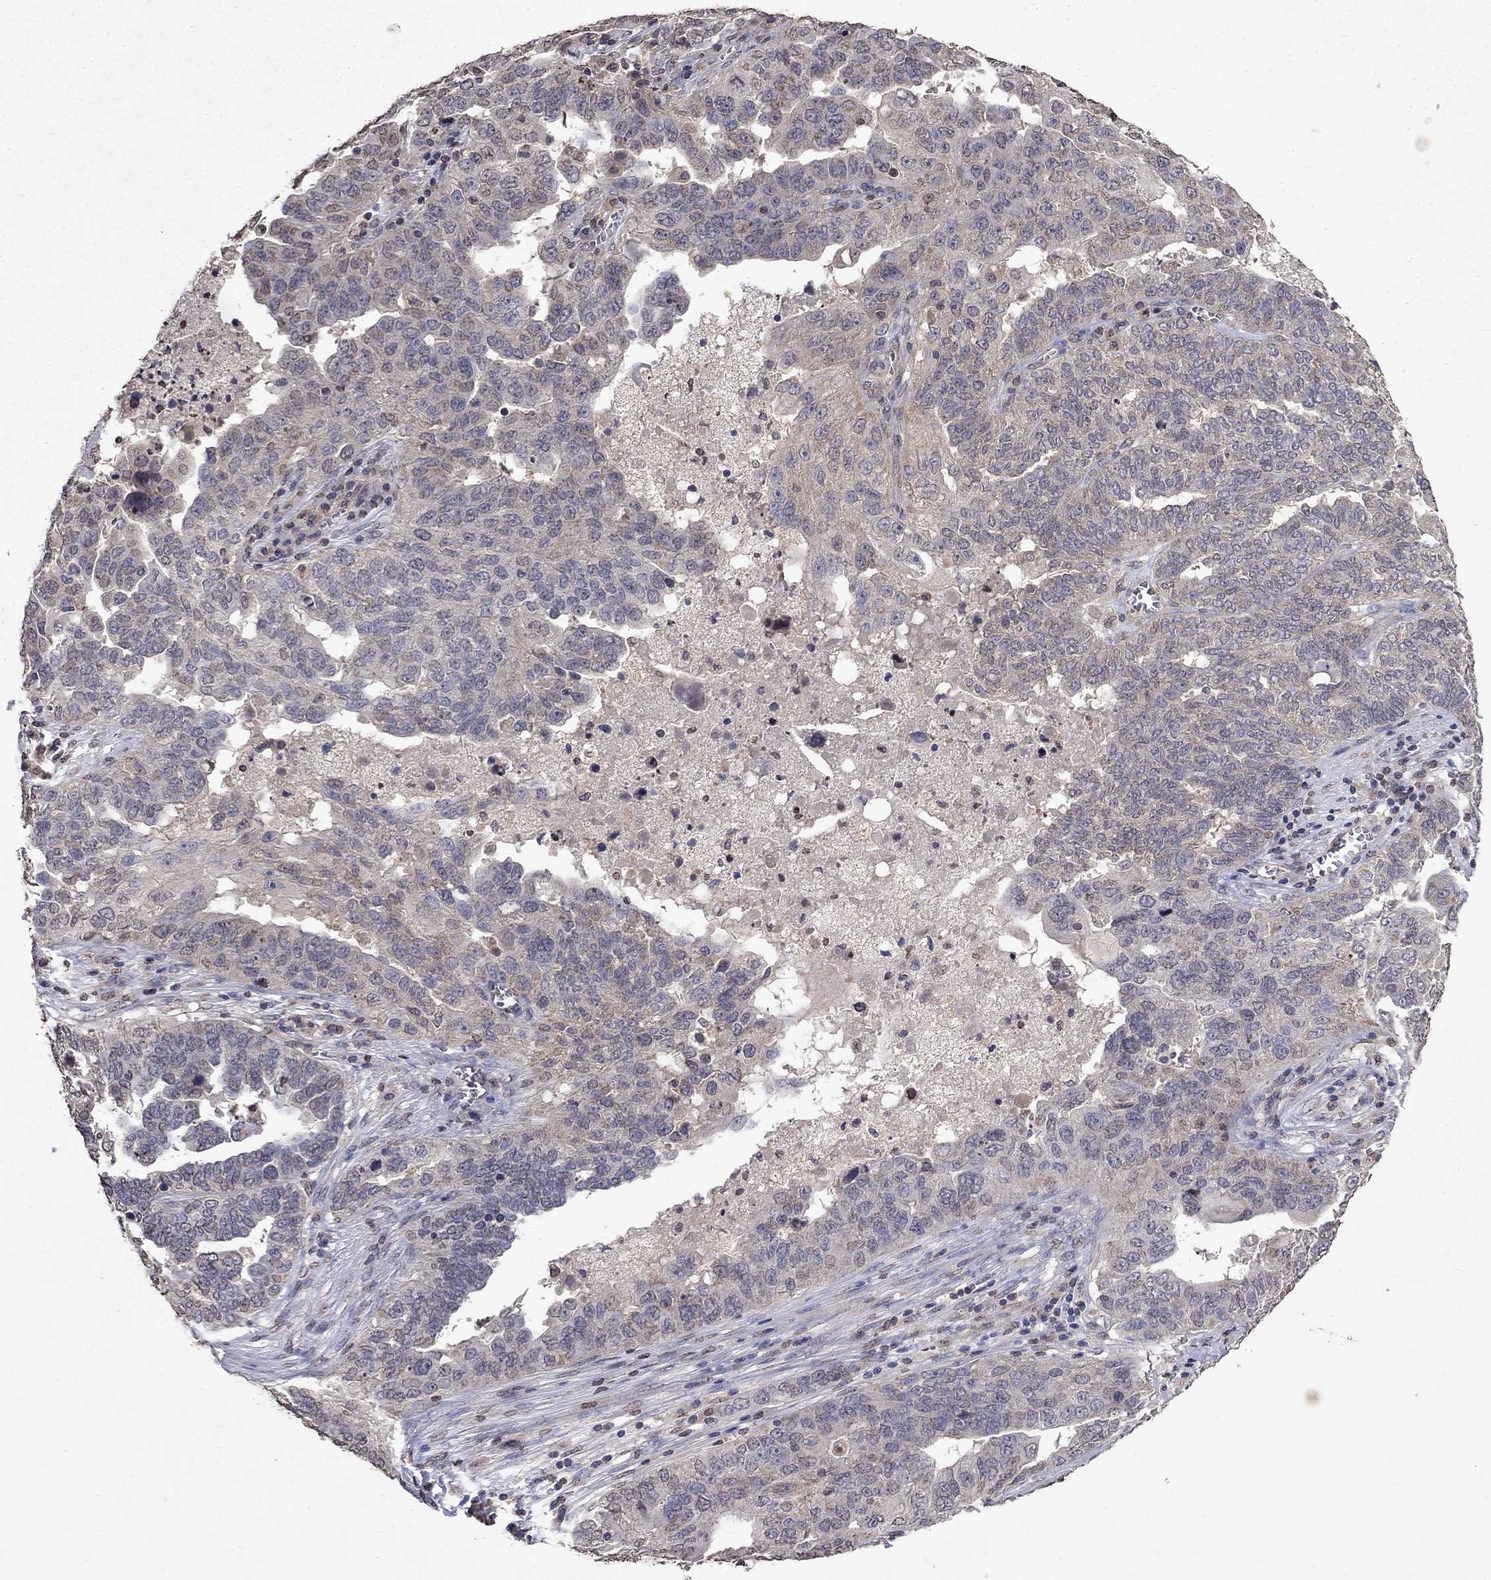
{"staining": {"intensity": "weak", "quantity": "<25%", "location": "cytoplasmic/membranous"}, "tissue": "ovarian cancer", "cell_type": "Tumor cells", "image_type": "cancer", "snomed": [{"axis": "morphology", "description": "Carcinoma, endometroid"}, {"axis": "topography", "description": "Soft tissue"}, {"axis": "topography", "description": "Ovary"}], "caption": "This is an immunohistochemistry micrograph of ovarian endometroid carcinoma. There is no positivity in tumor cells.", "gene": "TTC38", "patient": {"sex": "female", "age": 52}}